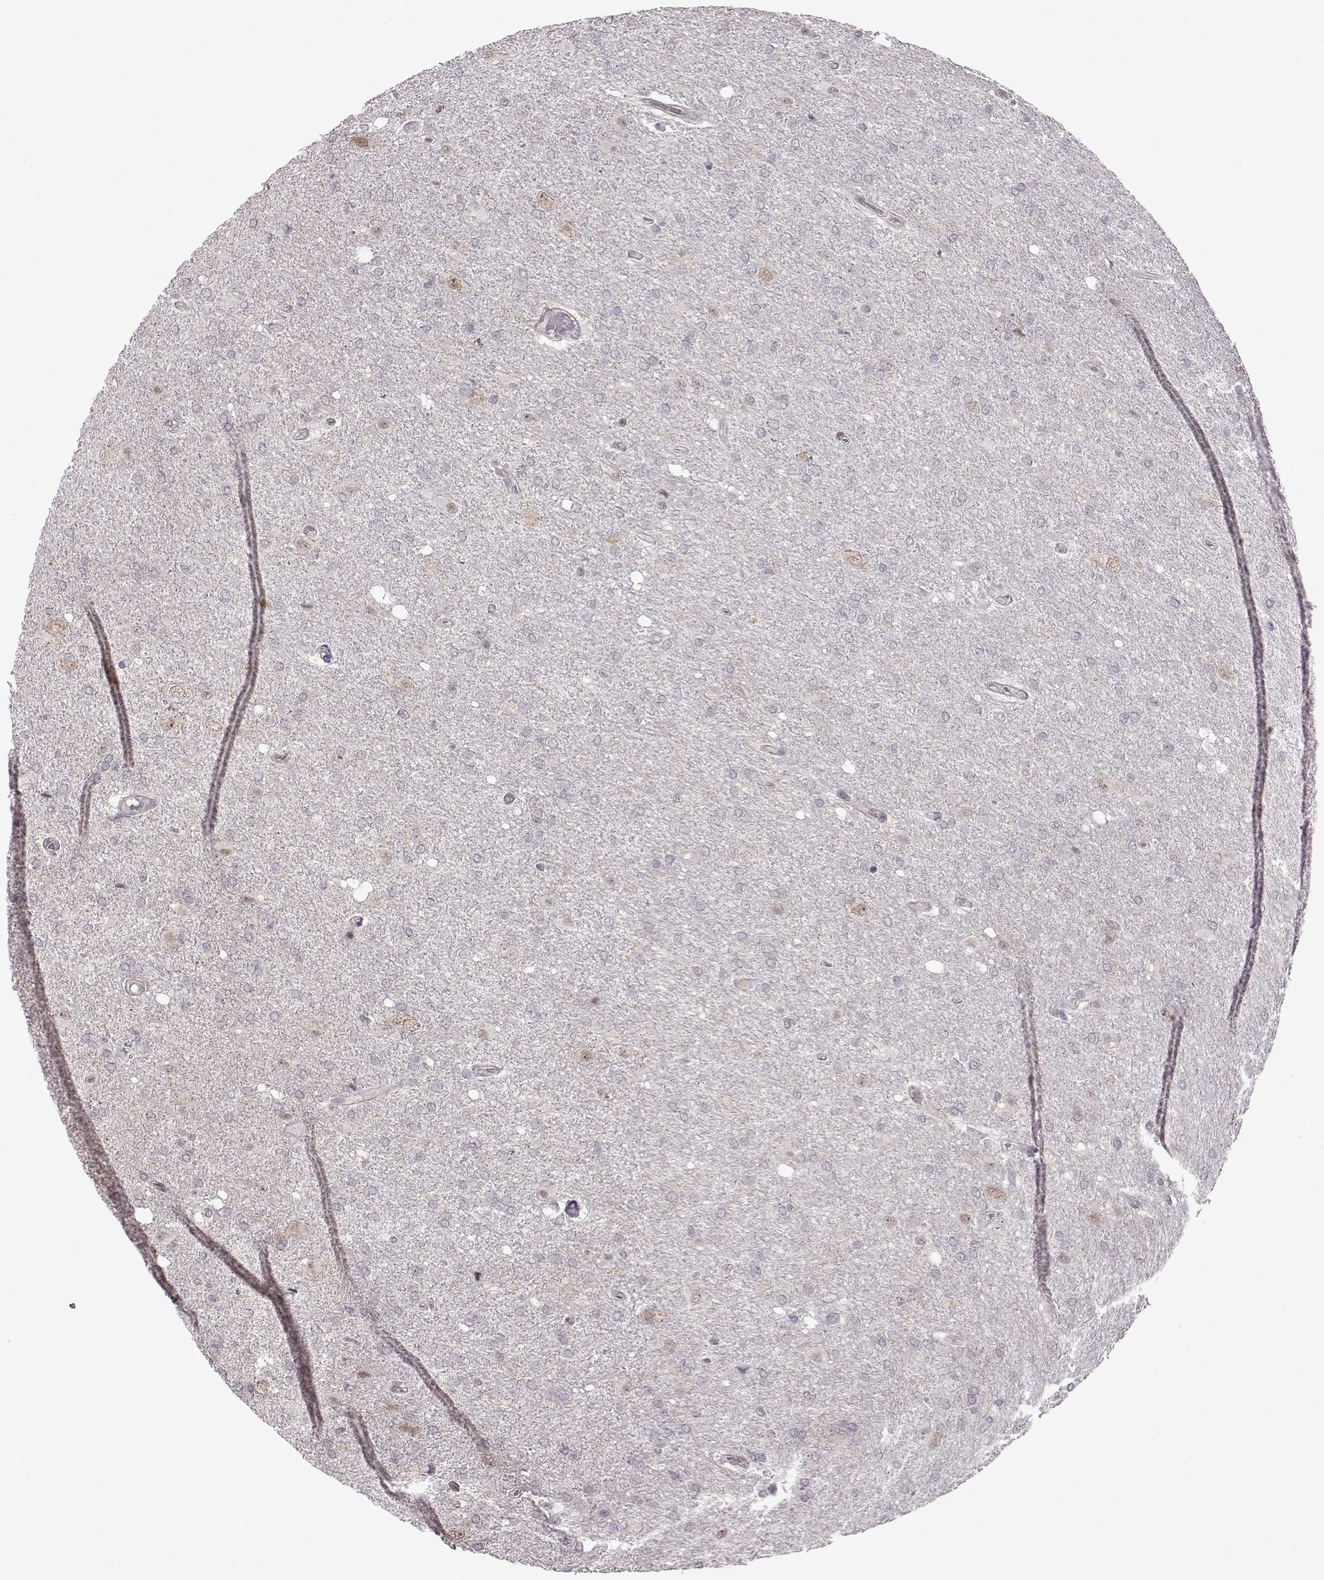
{"staining": {"intensity": "negative", "quantity": "none", "location": "none"}, "tissue": "glioma", "cell_type": "Tumor cells", "image_type": "cancer", "snomed": [{"axis": "morphology", "description": "Glioma, malignant, High grade"}, {"axis": "topography", "description": "Cerebral cortex"}], "caption": "DAB (3,3'-diaminobenzidine) immunohistochemical staining of glioma reveals no significant expression in tumor cells.", "gene": "SYNPO2", "patient": {"sex": "male", "age": 70}}